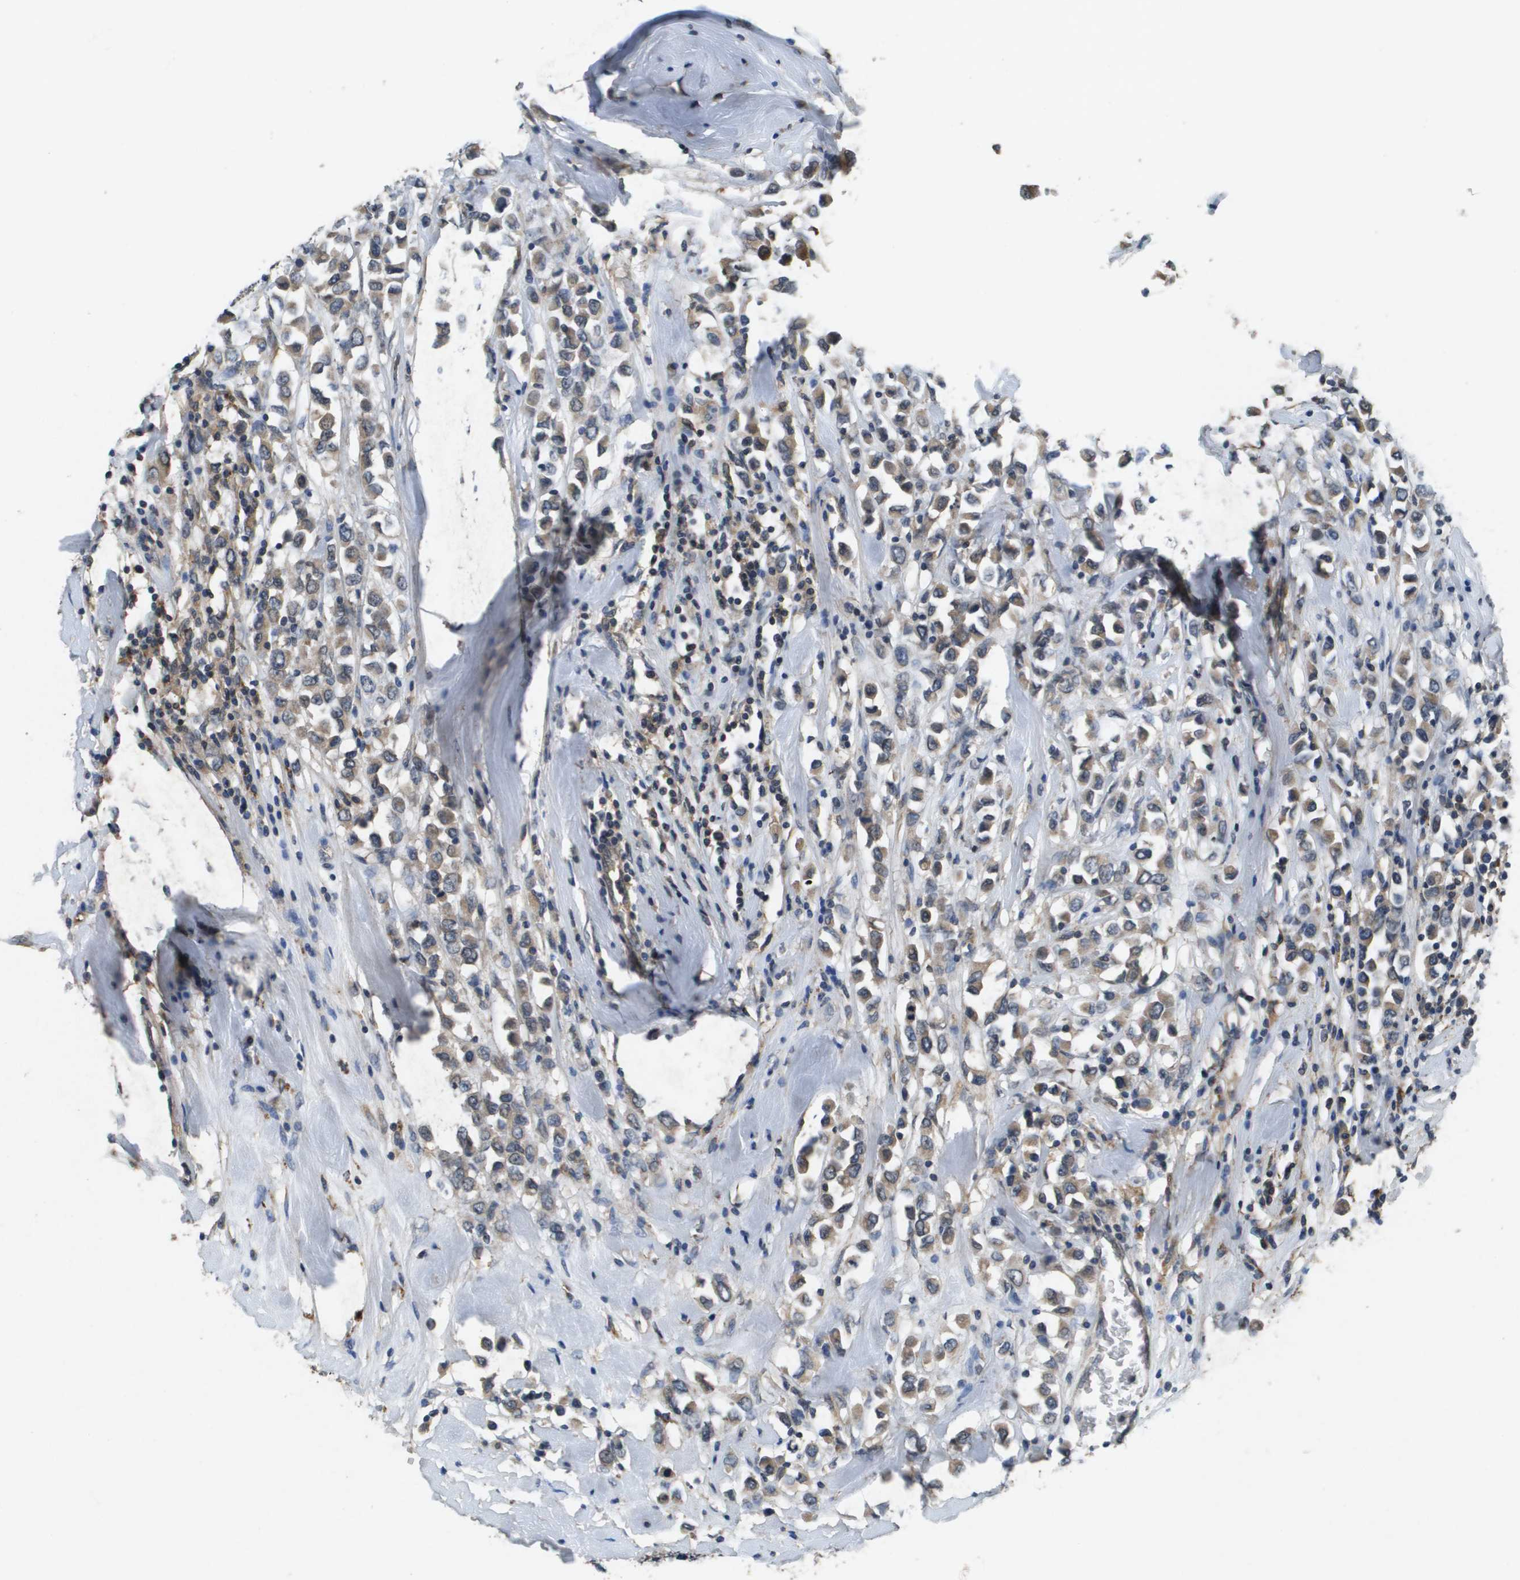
{"staining": {"intensity": "moderate", "quantity": ">75%", "location": "cytoplasmic/membranous"}, "tissue": "breast cancer", "cell_type": "Tumor cells", "image_type": "cancer", "snomed": [{"axis": "morphology", "description": "Duct carcinoma"}, {"axis": "topography", "description": "Breast"}], "caption": "The micrograph demonstrates a brown stain indicating the presence of a protein in the cytoplasmic/membranous of tumor cells in breast cancer.", "gene": "PROC", "patient": {"sex": "female", "age": 61}}